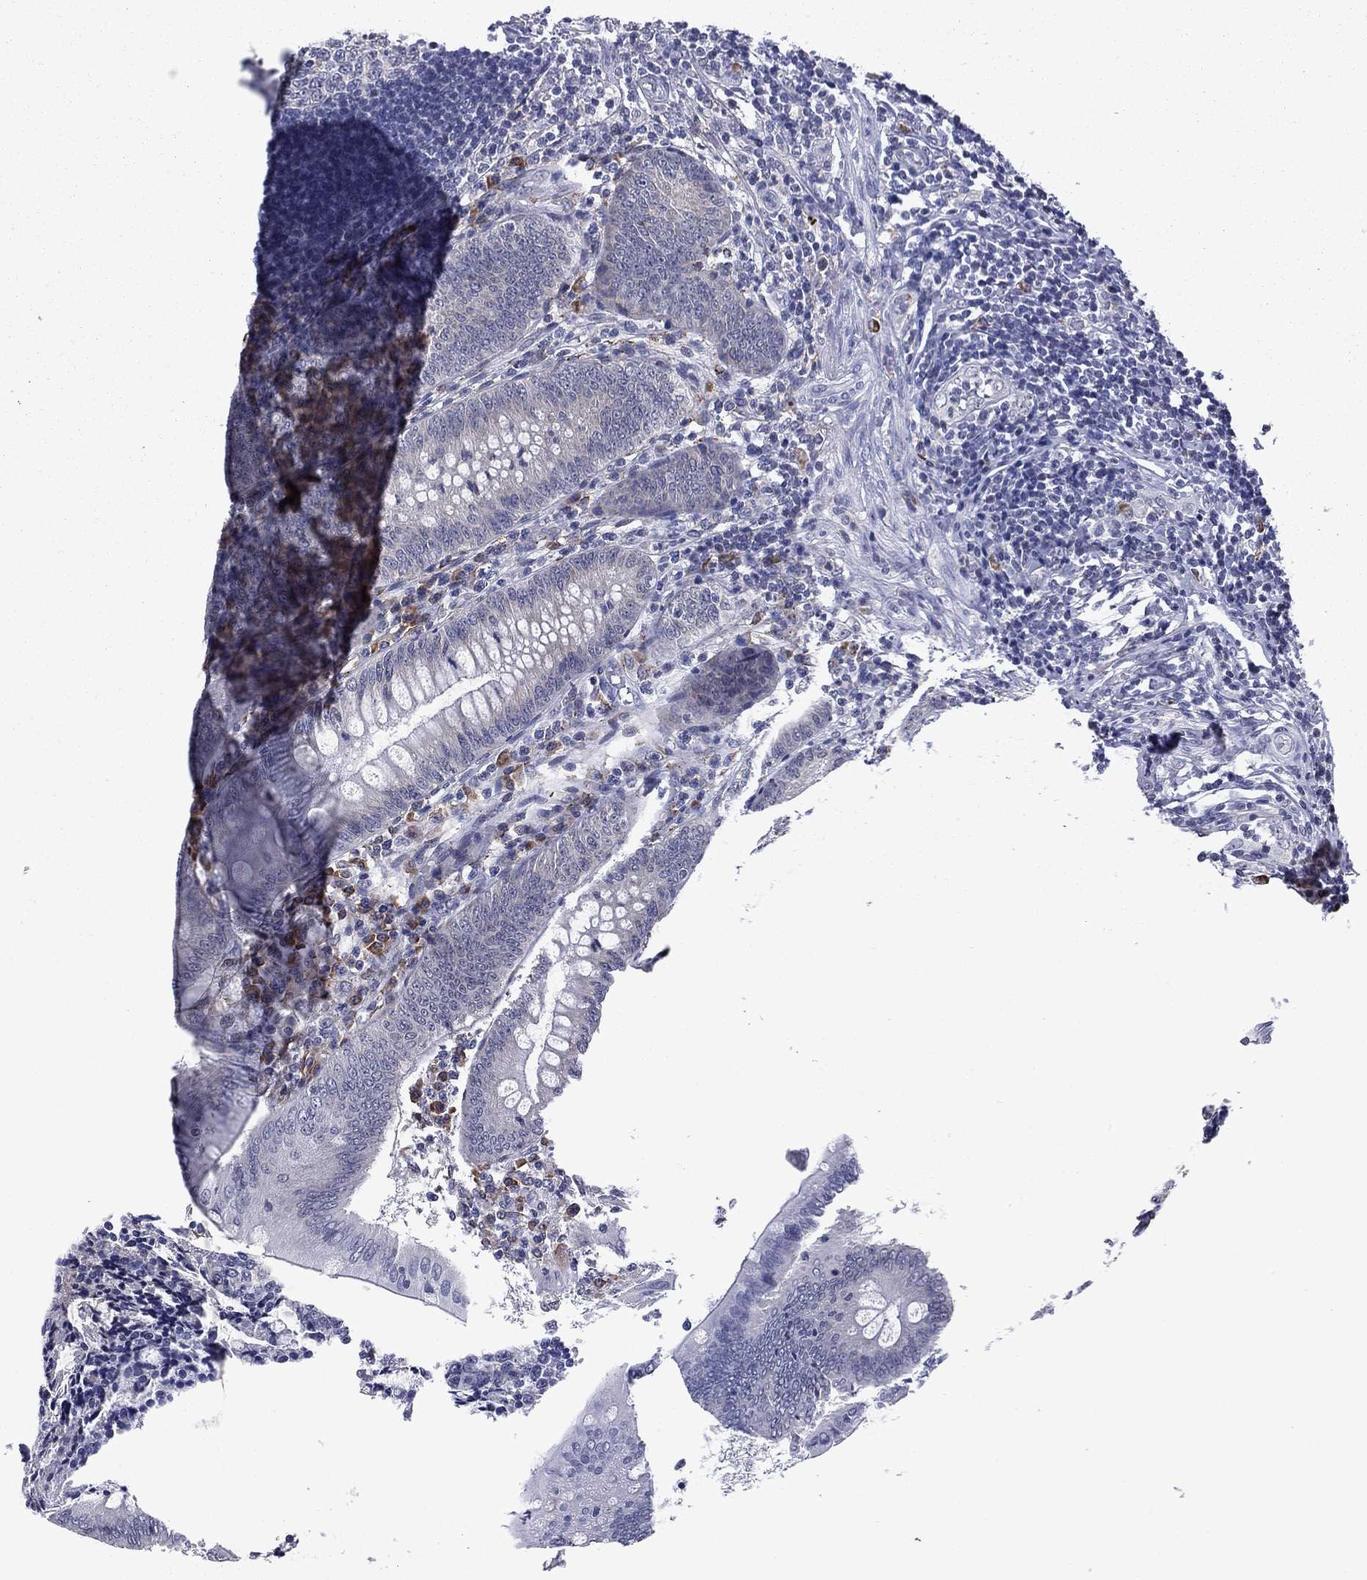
{"staining": {"intensity": "negative", "quantity": "none", "location": "none"}, "tissue": "appendix", "cell_type": "Glandular cells", "image_type": "normal", "snomed": [{"axis": "morphology", "description": "Normal tissue, NOS"}, {"axis": "morphology", "description": "Inflammation, NOS"}, {"axis": "topography", "description": "Appendix"}], "caption": "Glandular cells show no significant protein positivity in unremarkable appendix. Nuclei are stained in blue.", "gene": "ECM1", "patient": {"sex": "male", "age": 16}}